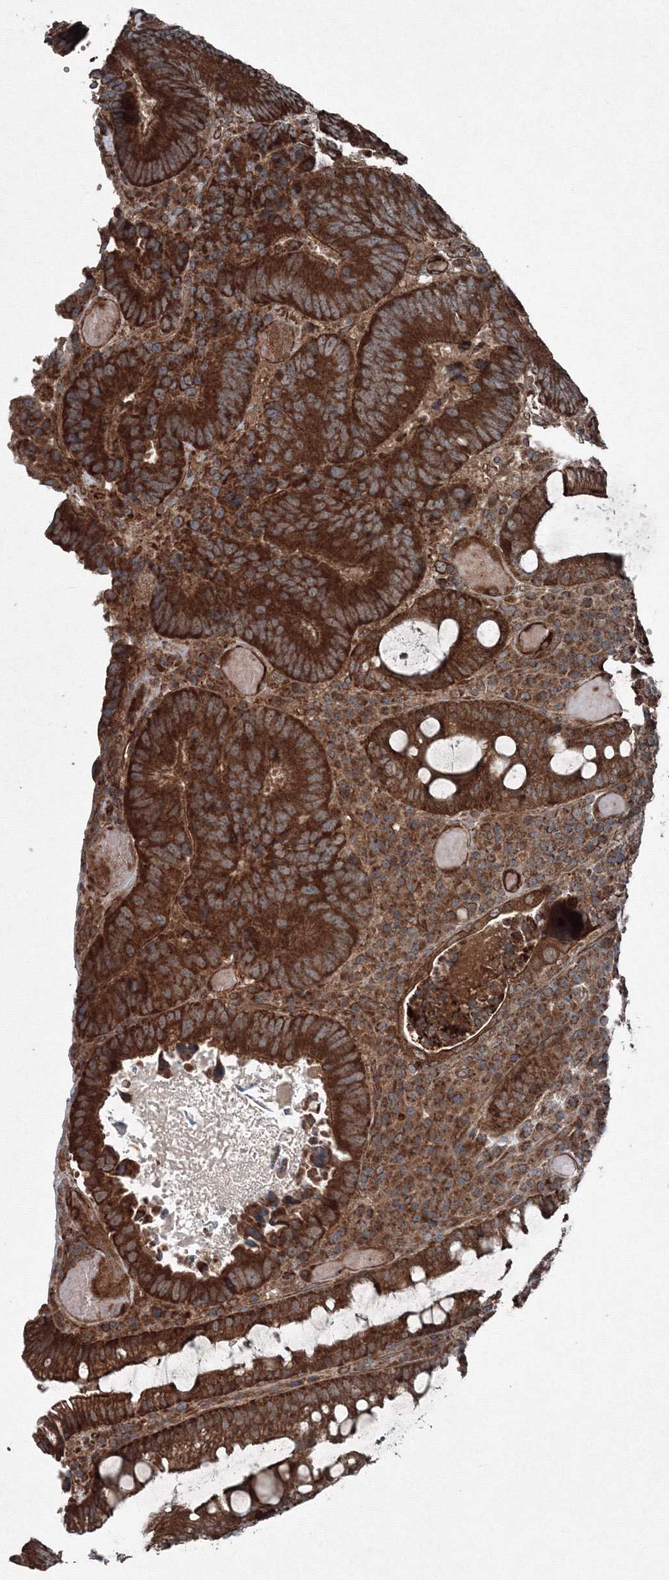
{"staining": {"intensity": "strong", "quantity": ">75%", "location": "cytoplasmic/membranous"}, "tissue": "colorectal cancer", "cell_type": "Tumor cells", "image_type": "cancer", "snomed": [{"axis": "morphology", "description": "Adenocarcinoma, NOS"}, {"axis": "topography", "description": "Colon"}], "caption": "Immunohistochemical staining of human colorectal cancer reveals high levels of strong cytoplasmic/membranous positivity in approximately >75% of tumor cells.", "gene": "COPS7B", "patient": {"sex": "female", "age": 78}}